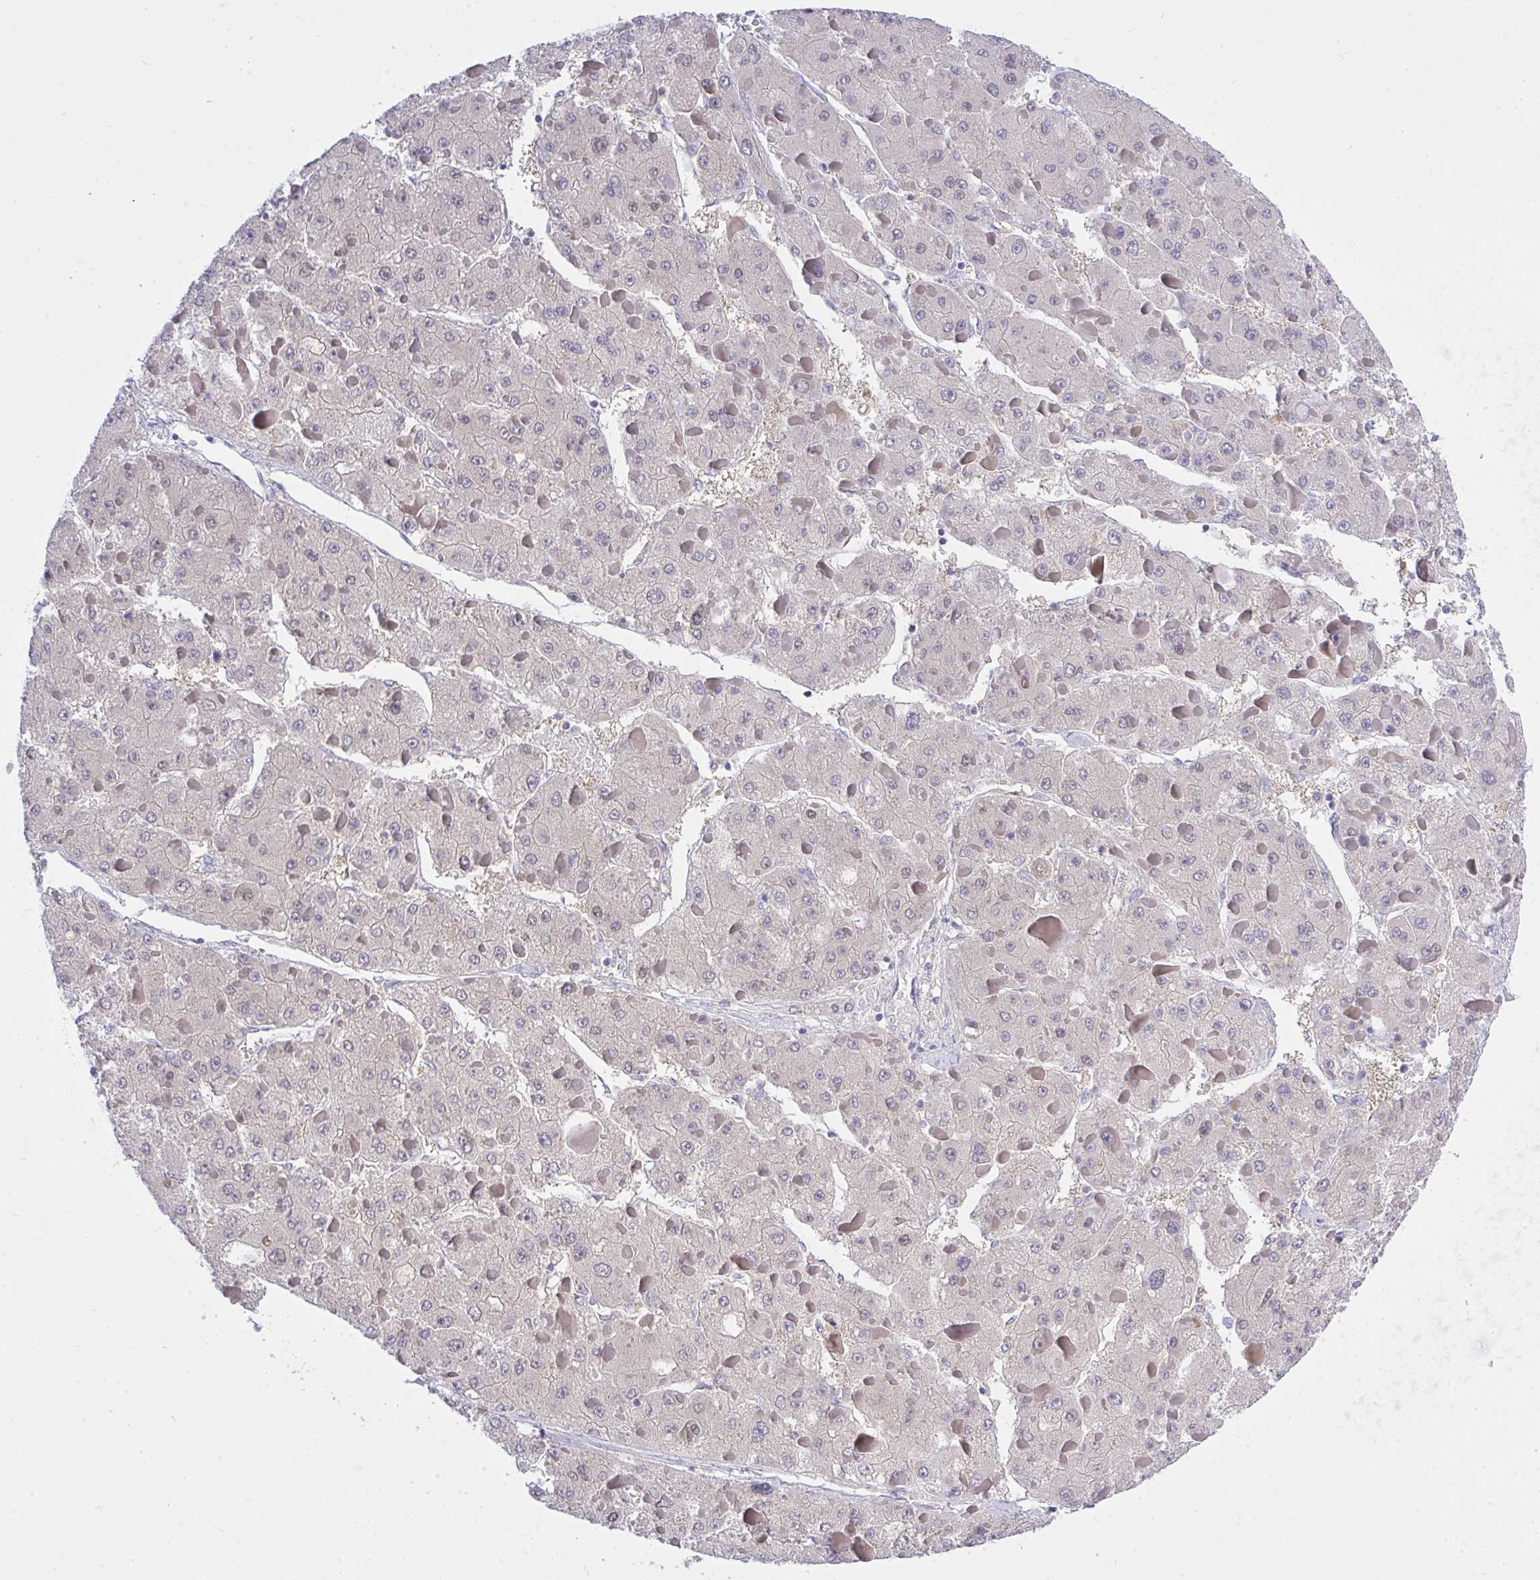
{"staining": {"intensity": "negative", "quantity": "none", "location": "none"}, "tissue": "liver cancer", "cell_type": "Tumor cells", "image_type": "cancer", "snomed": [{"axis": "morphology", "description": "Carcinoma, Hepatocellular, NOS"}, {"axis": "topography", "description": "Liver"}], "caption": "Image shows no significant protein staining in tumor cells of hepatocellular carcinoma (liver).", "gene": "THOP1", "patient": {"sex": "female", "age": 73}}